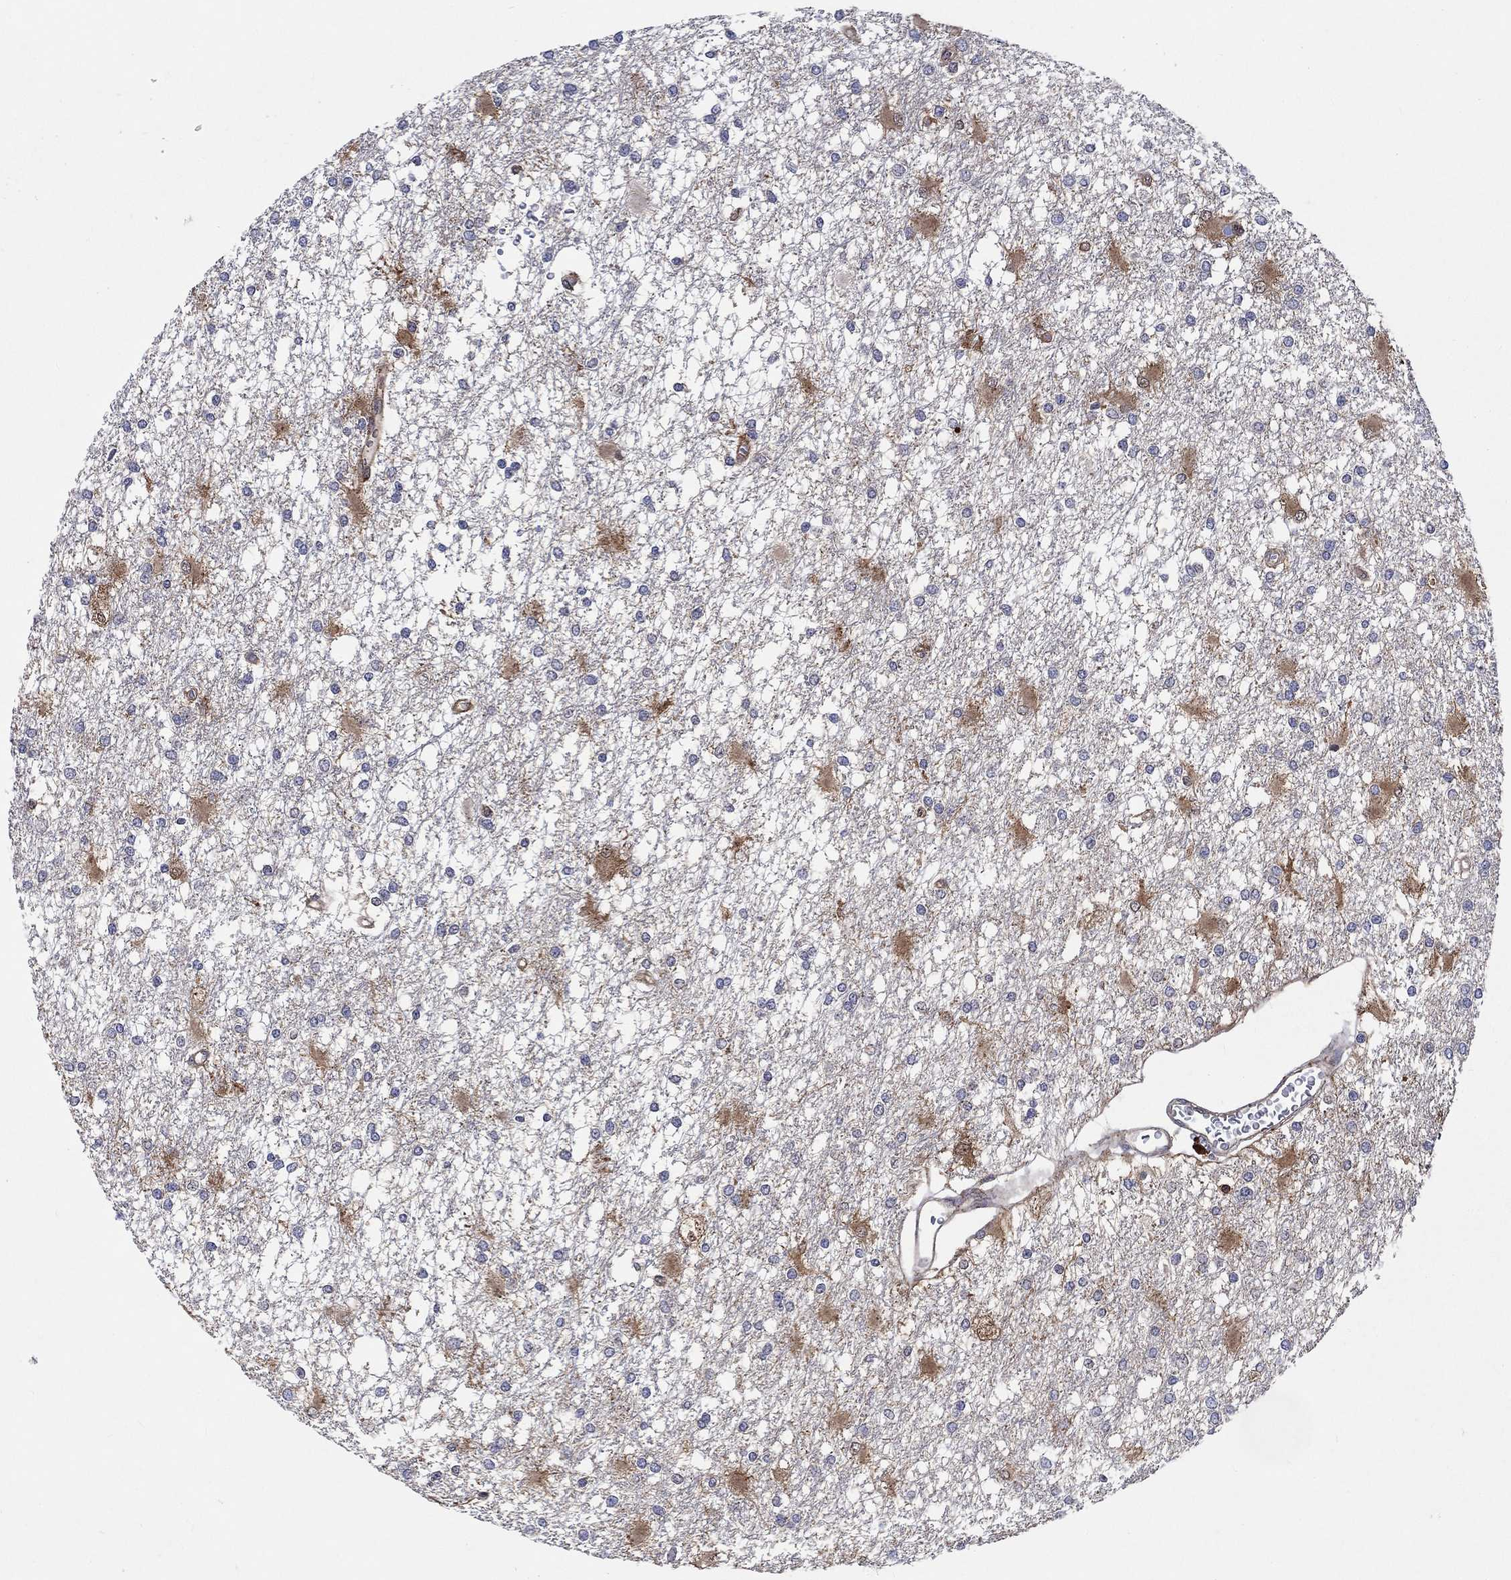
{"staining": {"intensity": "negative", "quantity": "none", "location": "none"}, "tissue": "glioma", "cell_type": "Tumor cells", "image_type": "cancer", "snomed": [{"axis": "morphology", "description": "Glioma, malignant, High grade"}, {"axis": "topography", "description": "Cerebral cortex"}], "caption": "The immunohistochemistry (IHC) photomicrograph has no significant staining in tumor cells of glioma tissue.", "gene": "AGFG2", "patient": {"sex": "male", "age": 79}}